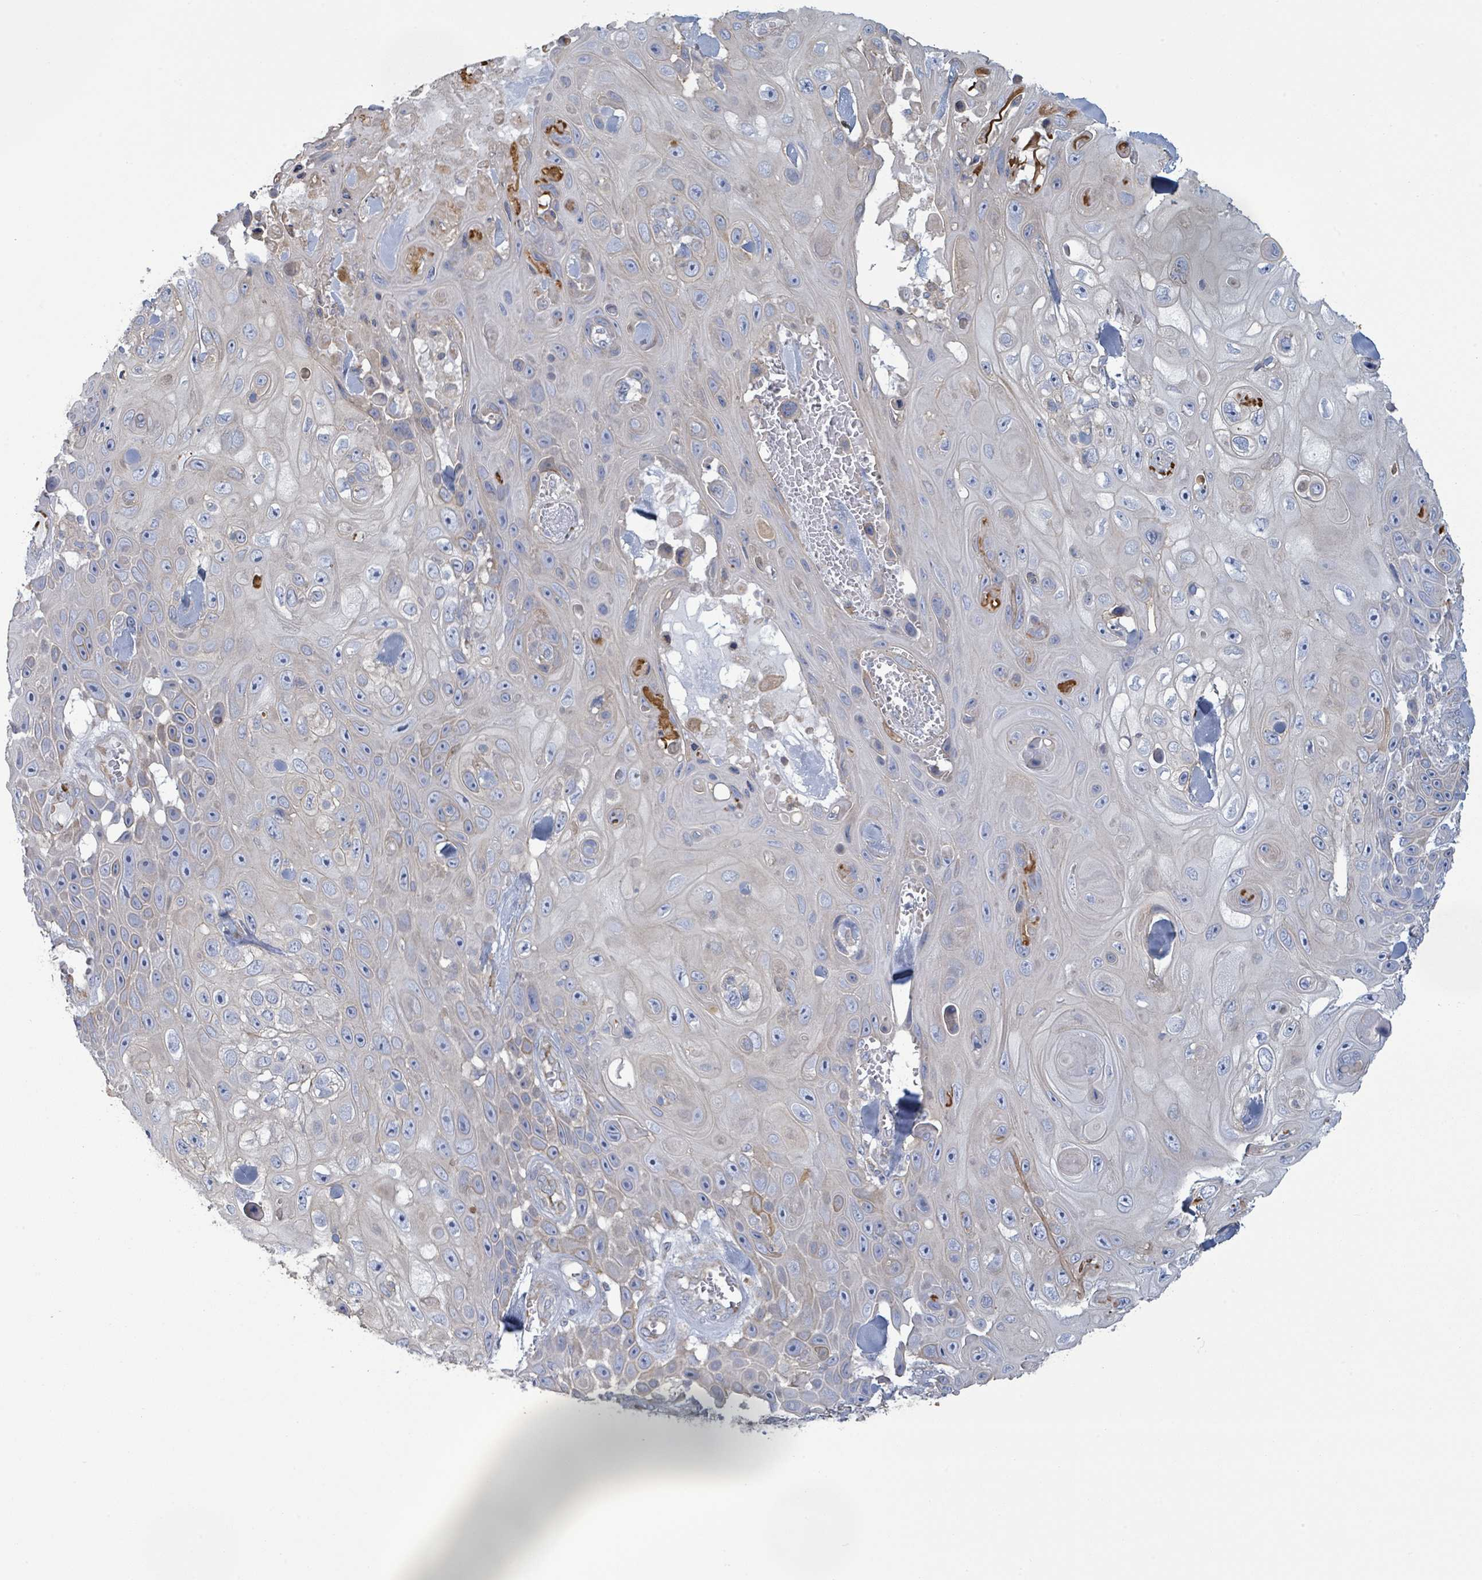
{"staining": {"intensity": "negative", "quantity": "none", "location": "none"}, "tissue": "skin cancer", "cell_type": "Tumor cells", "image_type": "cancer", "snomed": [{"axis": "morphology", "description": "Squamous cell carcinoma, NOS"}, {"axis": "topography", "description": "Skin"}], "caption": "Immunohistochemistry (IHC) micrograph of human skin cancer stained for a protein (brown), which displays no positivity in tumor cells. Brightfield microscopy of IHC stained with DAB (3,3'-diaminobenzidine) (brown) and hematoxylin (blue), captured at high magnification.", "gene": "COL13A1", "patient": {"sex": "male", "age": 82}}